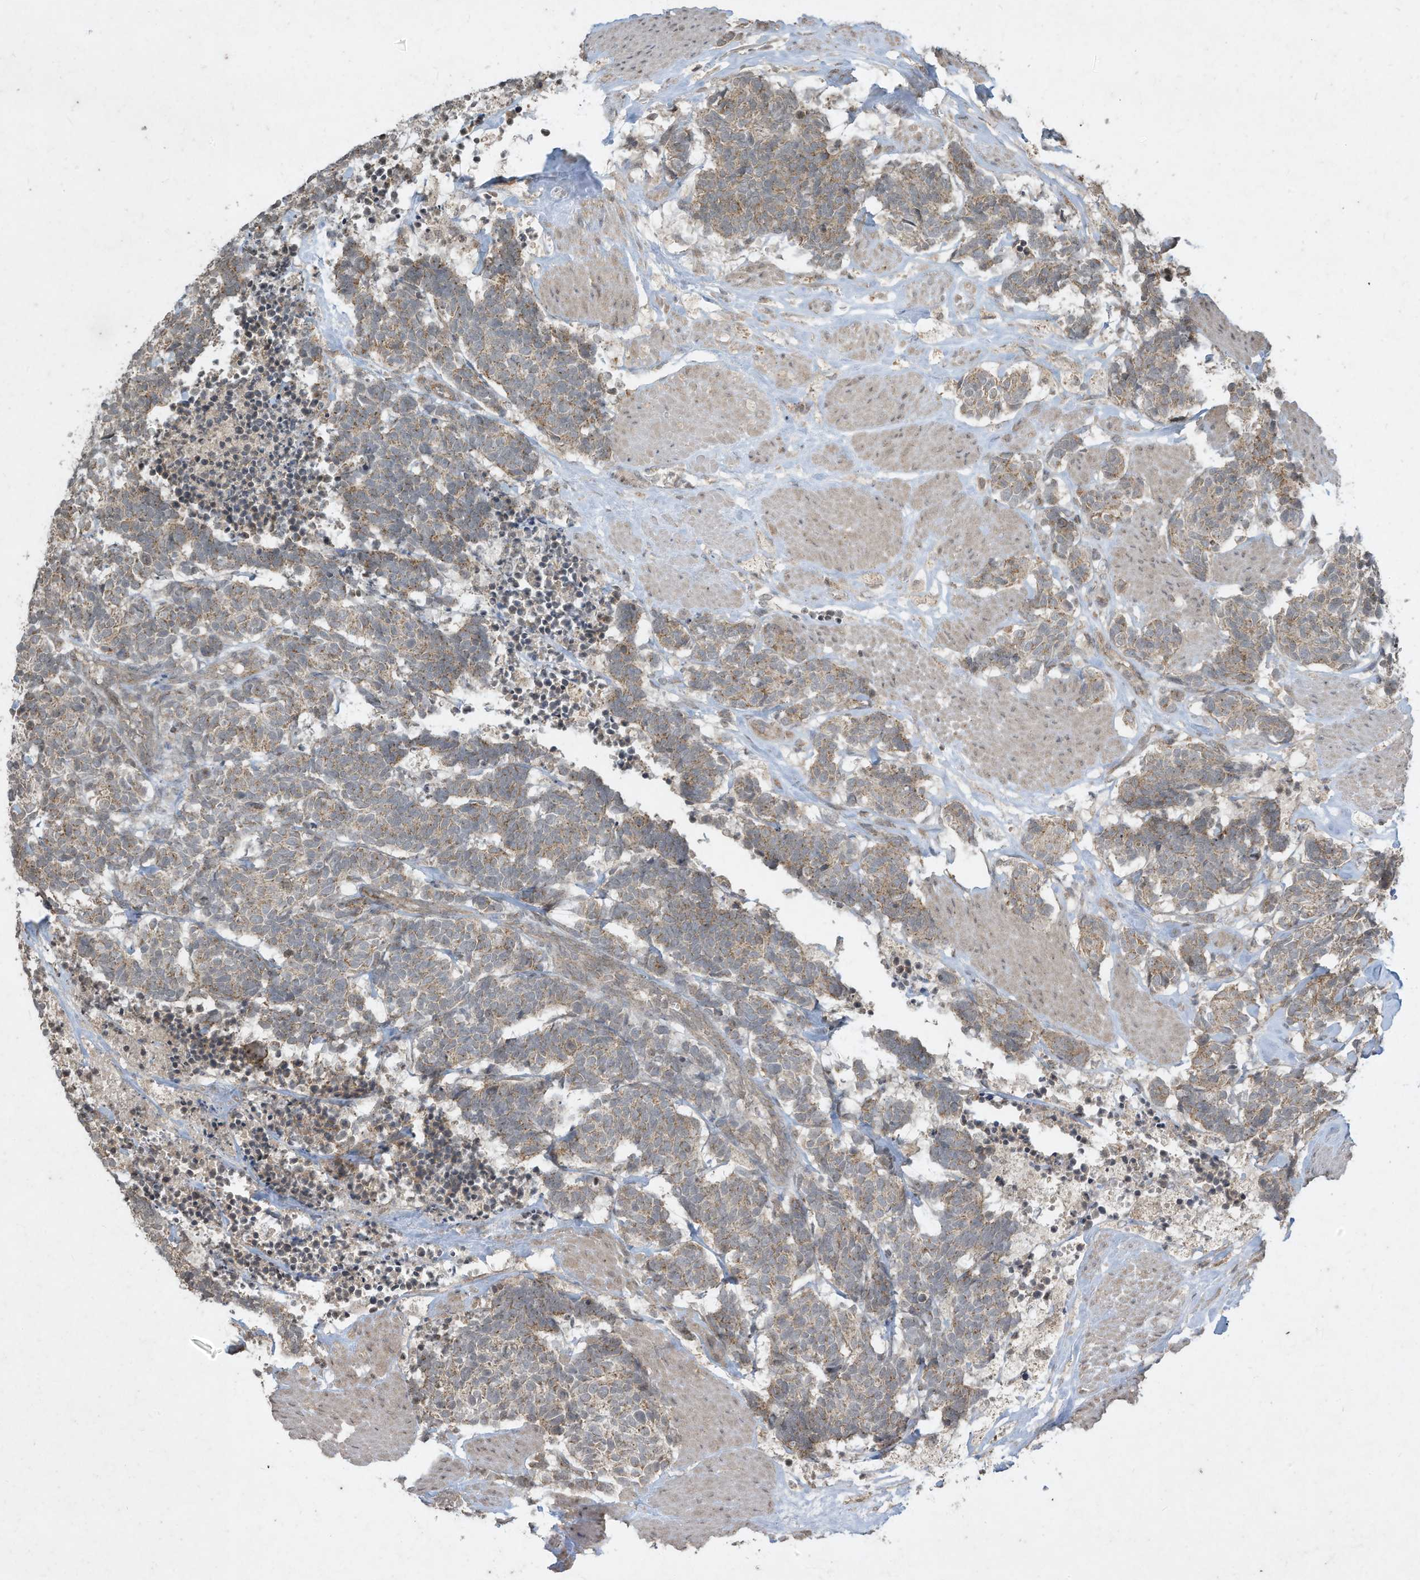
{"staining": {"intensity": "weak", "quantity": ">75%", "location": "cytoplasmic/membranous"}, "tissue": "carcinoid", "cell_type": "Tumor cells", "image_type": "cancer", "snomed": [{"axis": "morphology", "description": "Carcinoma, NOS"}, {"axis": "morphology", "description": "Carcinoid, malignant, NOS"}, {"axis": "topography", "description": "Urinary bladder"}], "caption": "IHC of carcinoid displays low levels of weak cytoplasmic/membranous expression in approximately >75% of tumor cells.", "gene": "MATN2", "patient": {"sex": "male", "age": 57}}